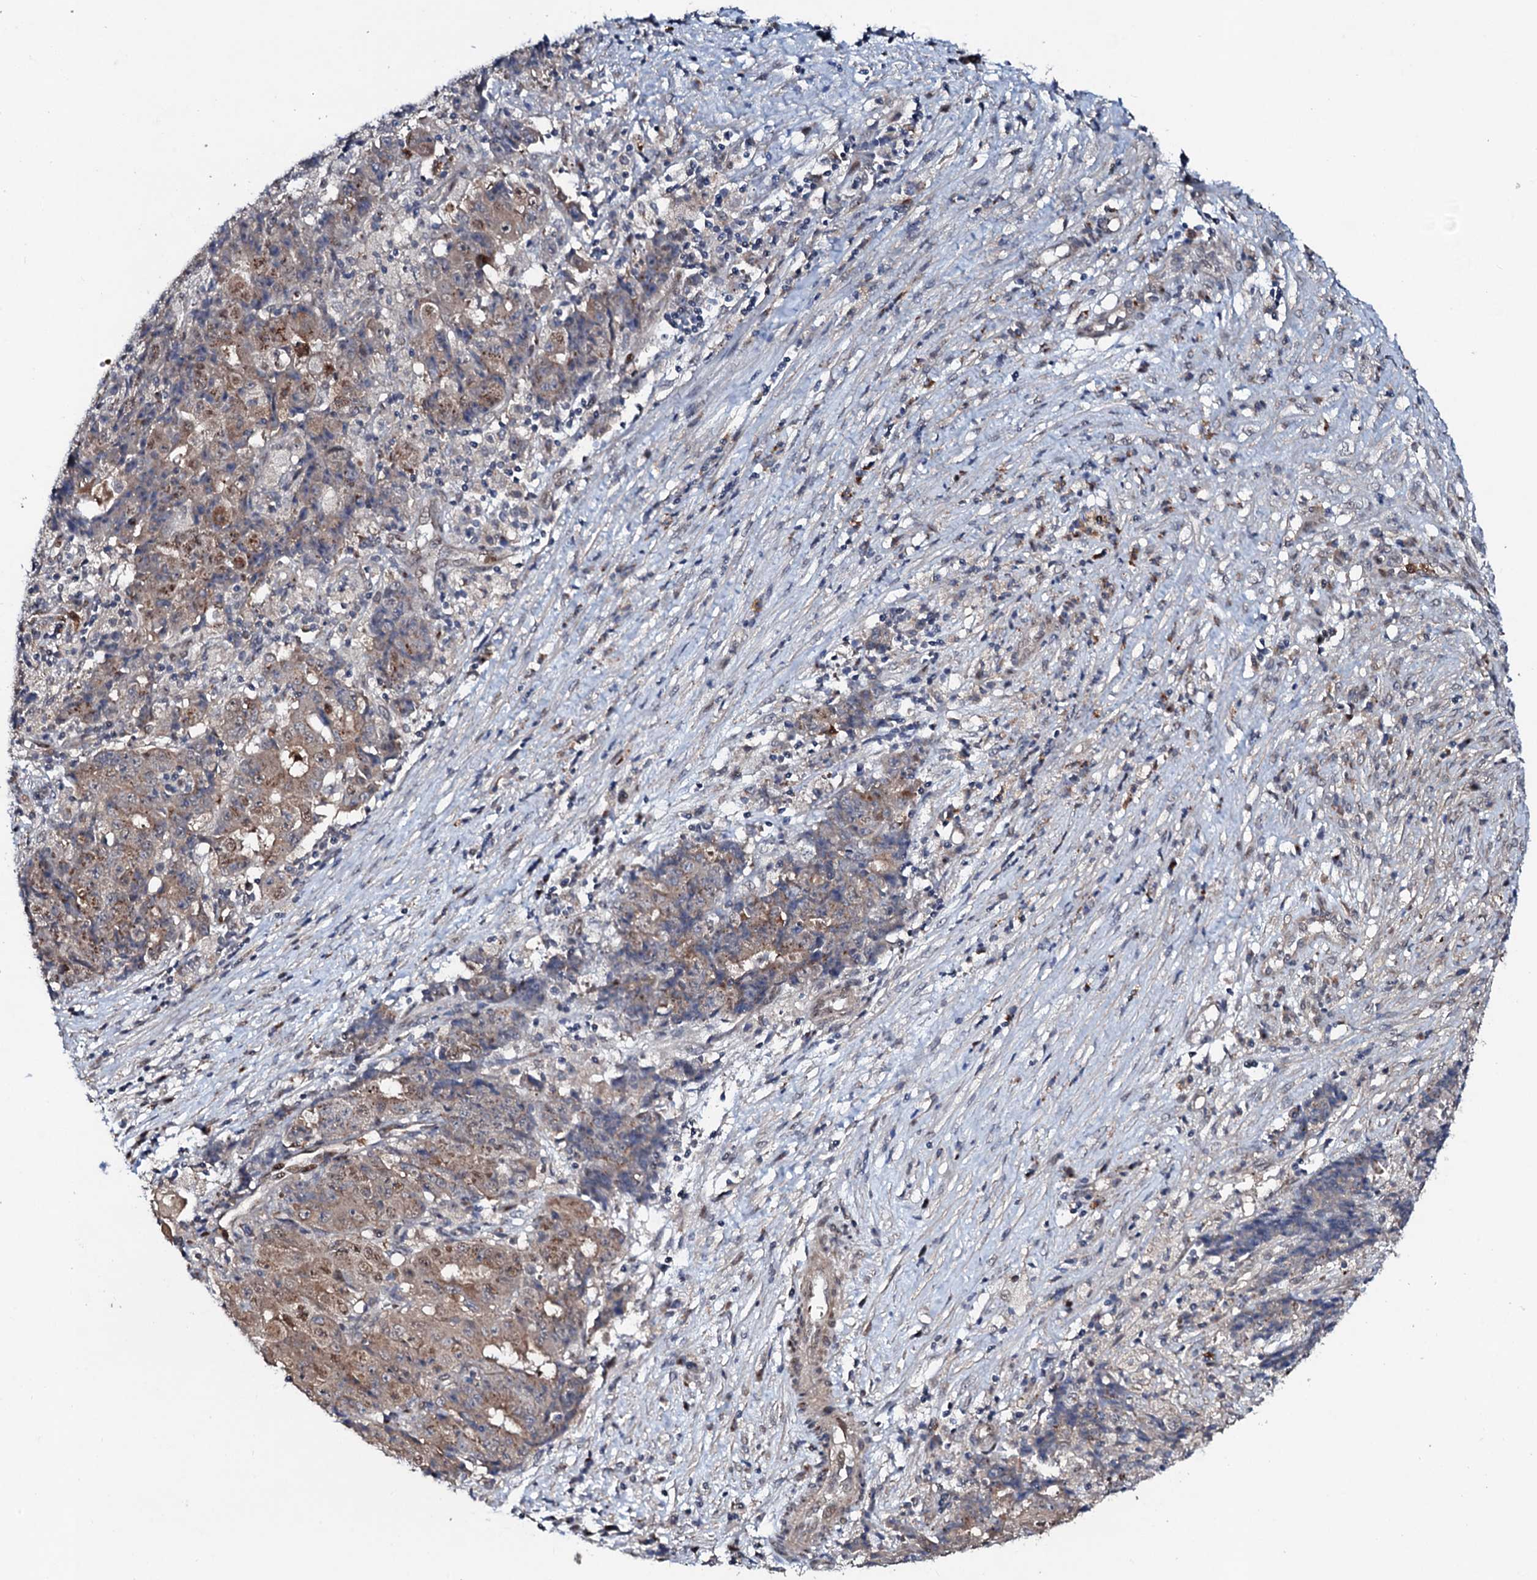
{"staining": {"intensity": "moderate", "quantity": "25%-75%", "location": "cytoplasmic/membranous,nuclear"}, "tissue": "ovarian cancer", "cell_type": "Tumor cells", "image_type": "cancer", "snomed": [{"axis": "morphology", "description": "Carcinoma, endometroid"}, {"axis": "topography", "description": "Ovary"}], "caption": "This is a histology image of immunohistochemistry (IHC) staining of ovarian endometroid carcinoma, which shows moderate expression in the cytoplasmic/membranous and nuclear of tumor cells.", "gene": "COG6", "patient": {"sex": "female", "age": 42}}